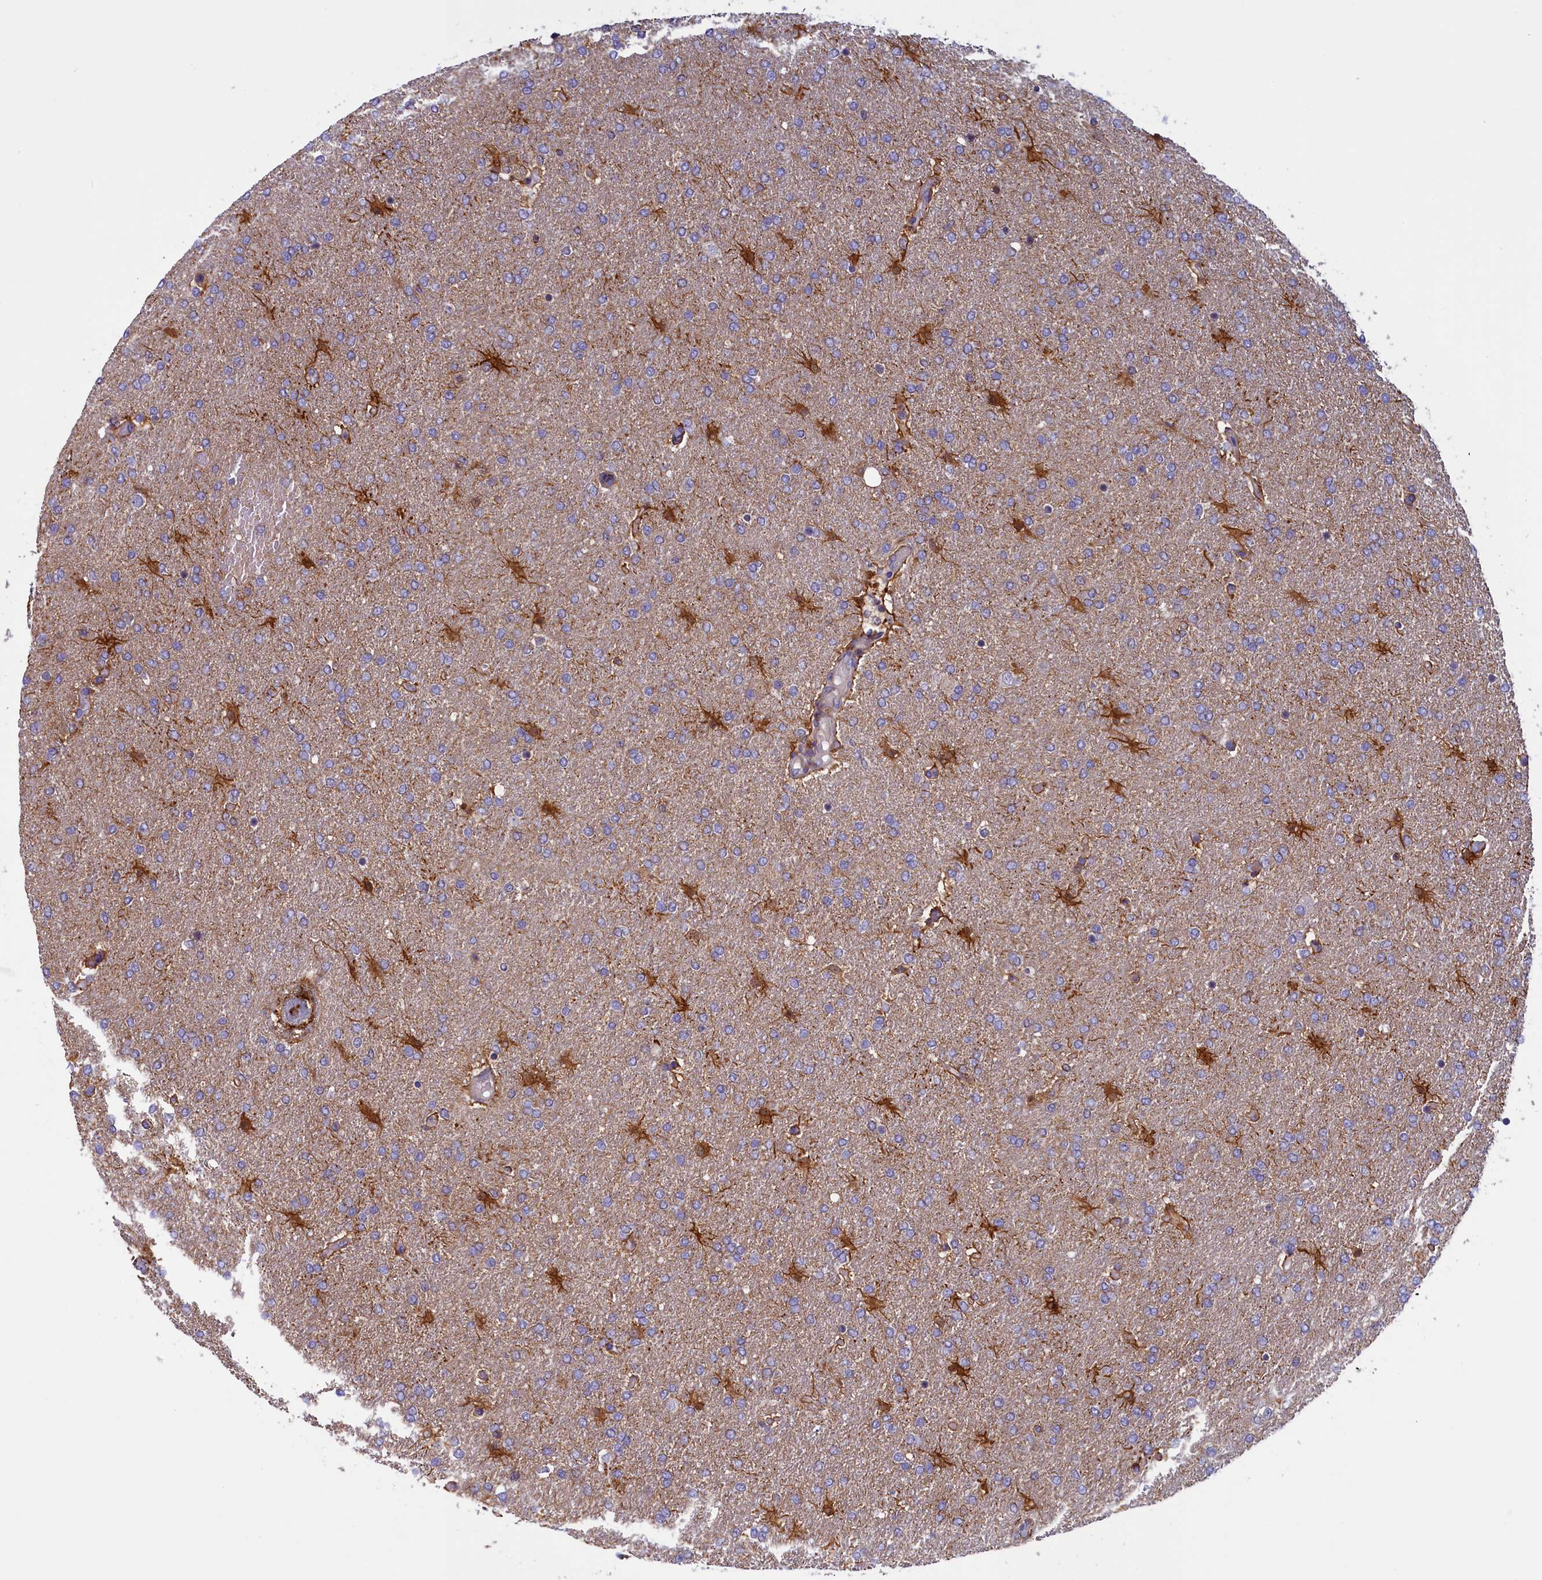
{"staining": {"intensity": "negative", "quantity": "none", "location": "none"}, "tissue": "glioma", "cell_type": "Tumor cells", "image_type": "cancer", "snomed": [{"axis": "morphology", "description": "Glioma, malignant, High grade"}, {"axis": "topography", "description": "Brain"}], "caption": "Immunohistochemical staining of human glioma reveals no significant positivity in tumor cells. (DAB (3,3'-diaminobenzidine) immunohistochemistry (IHC) visualized using brightfield microscopy, high magnification).", "gene": "NUBP1", "patient": {"sex": "male", "age": 72}}